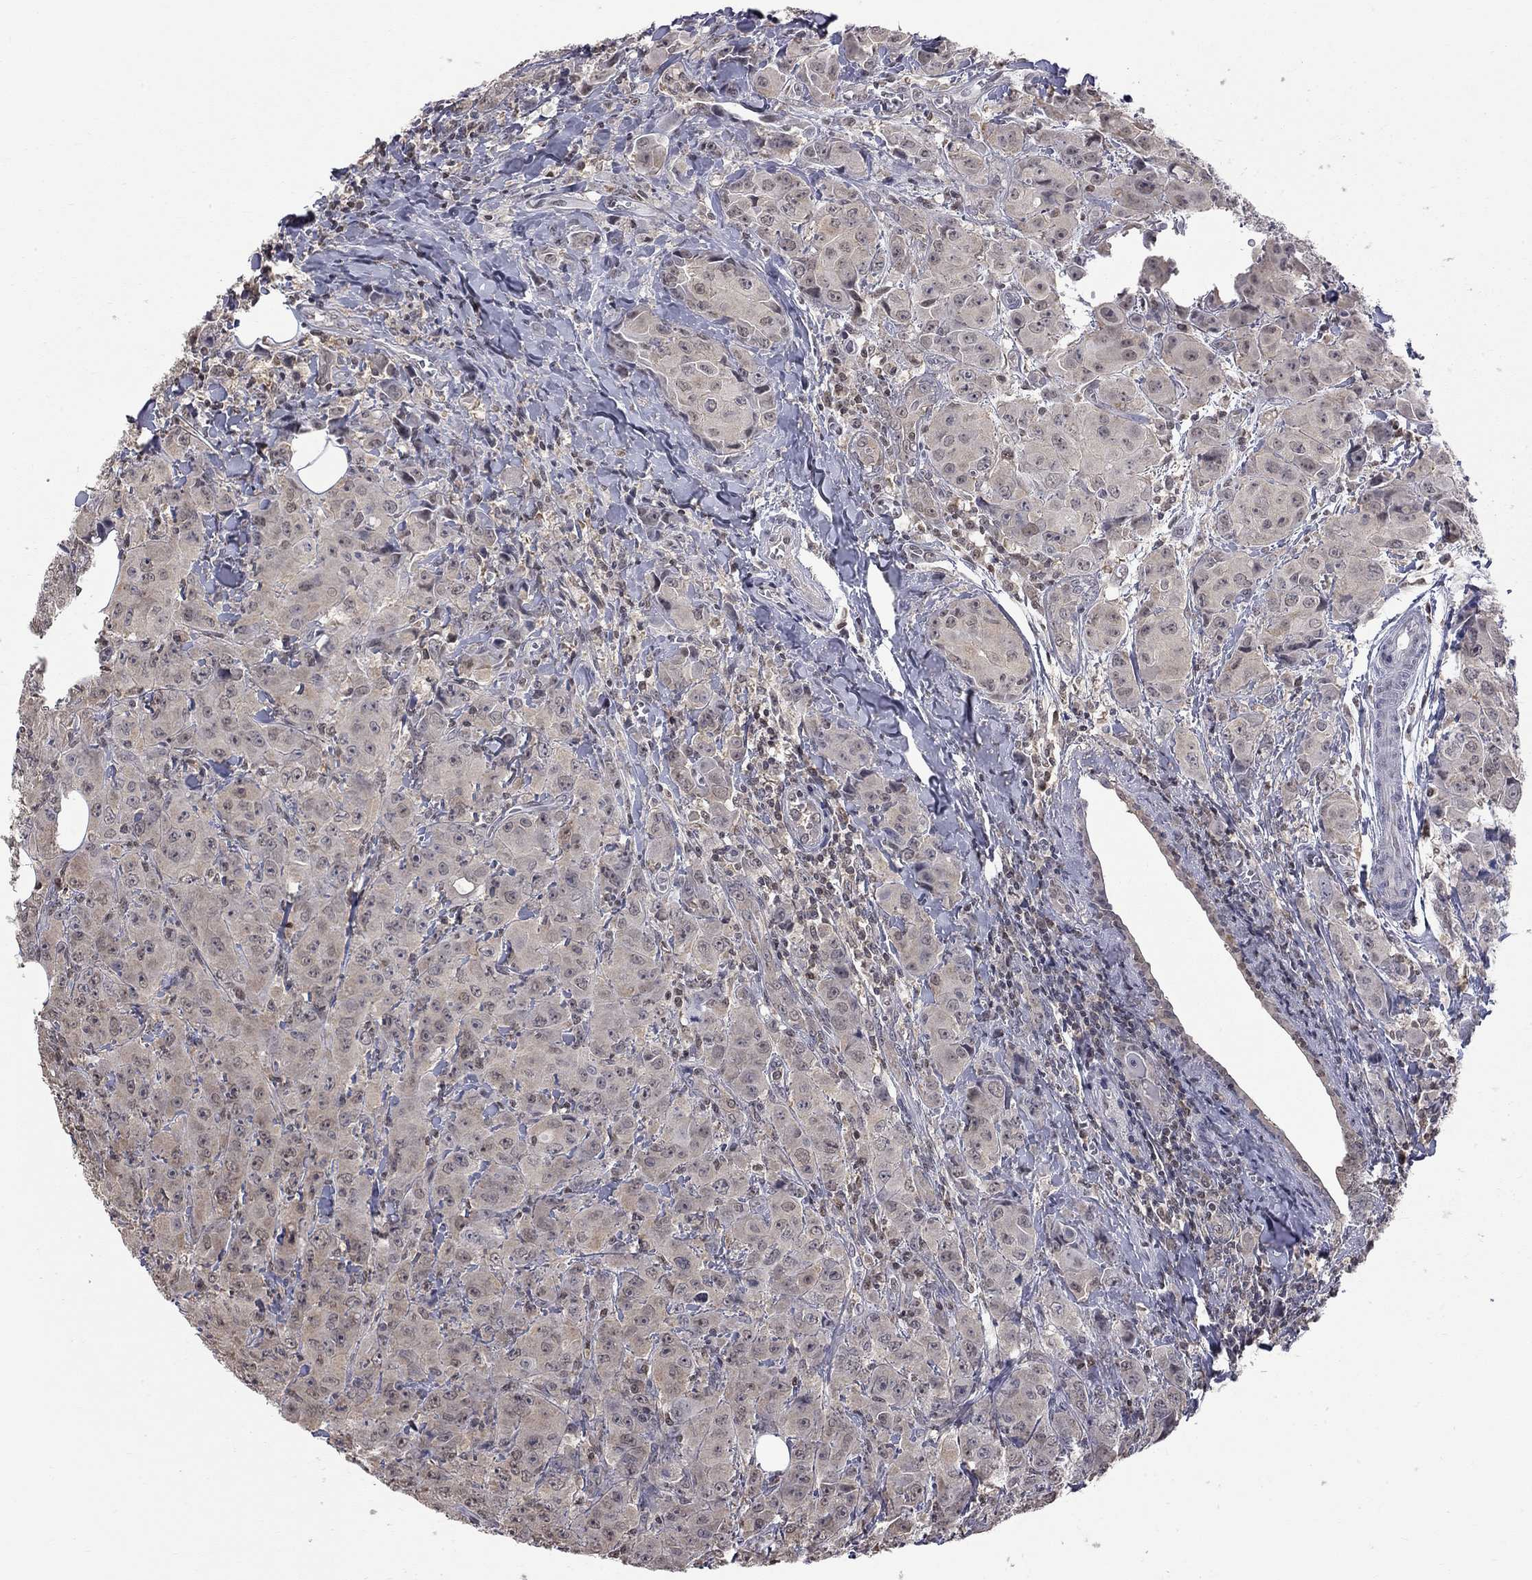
{"staining": {"intensity": "negative", "quantity": "none", "location": "none"}, "tissue": "breast cancer", "cell_type": "Tumor cells", "image_type": "cancer", "snomed": [{"axis": "morphology", "description": "Duct carcinoma"}, {"axis": "topography", "description": "Breast"}], "caption": "The micrograph demonstrates no significant expression in tumor cells of breast intraductal carcinoma.", "gene": "RFWD3", "patient": {"sex": "female", "age": 43}}